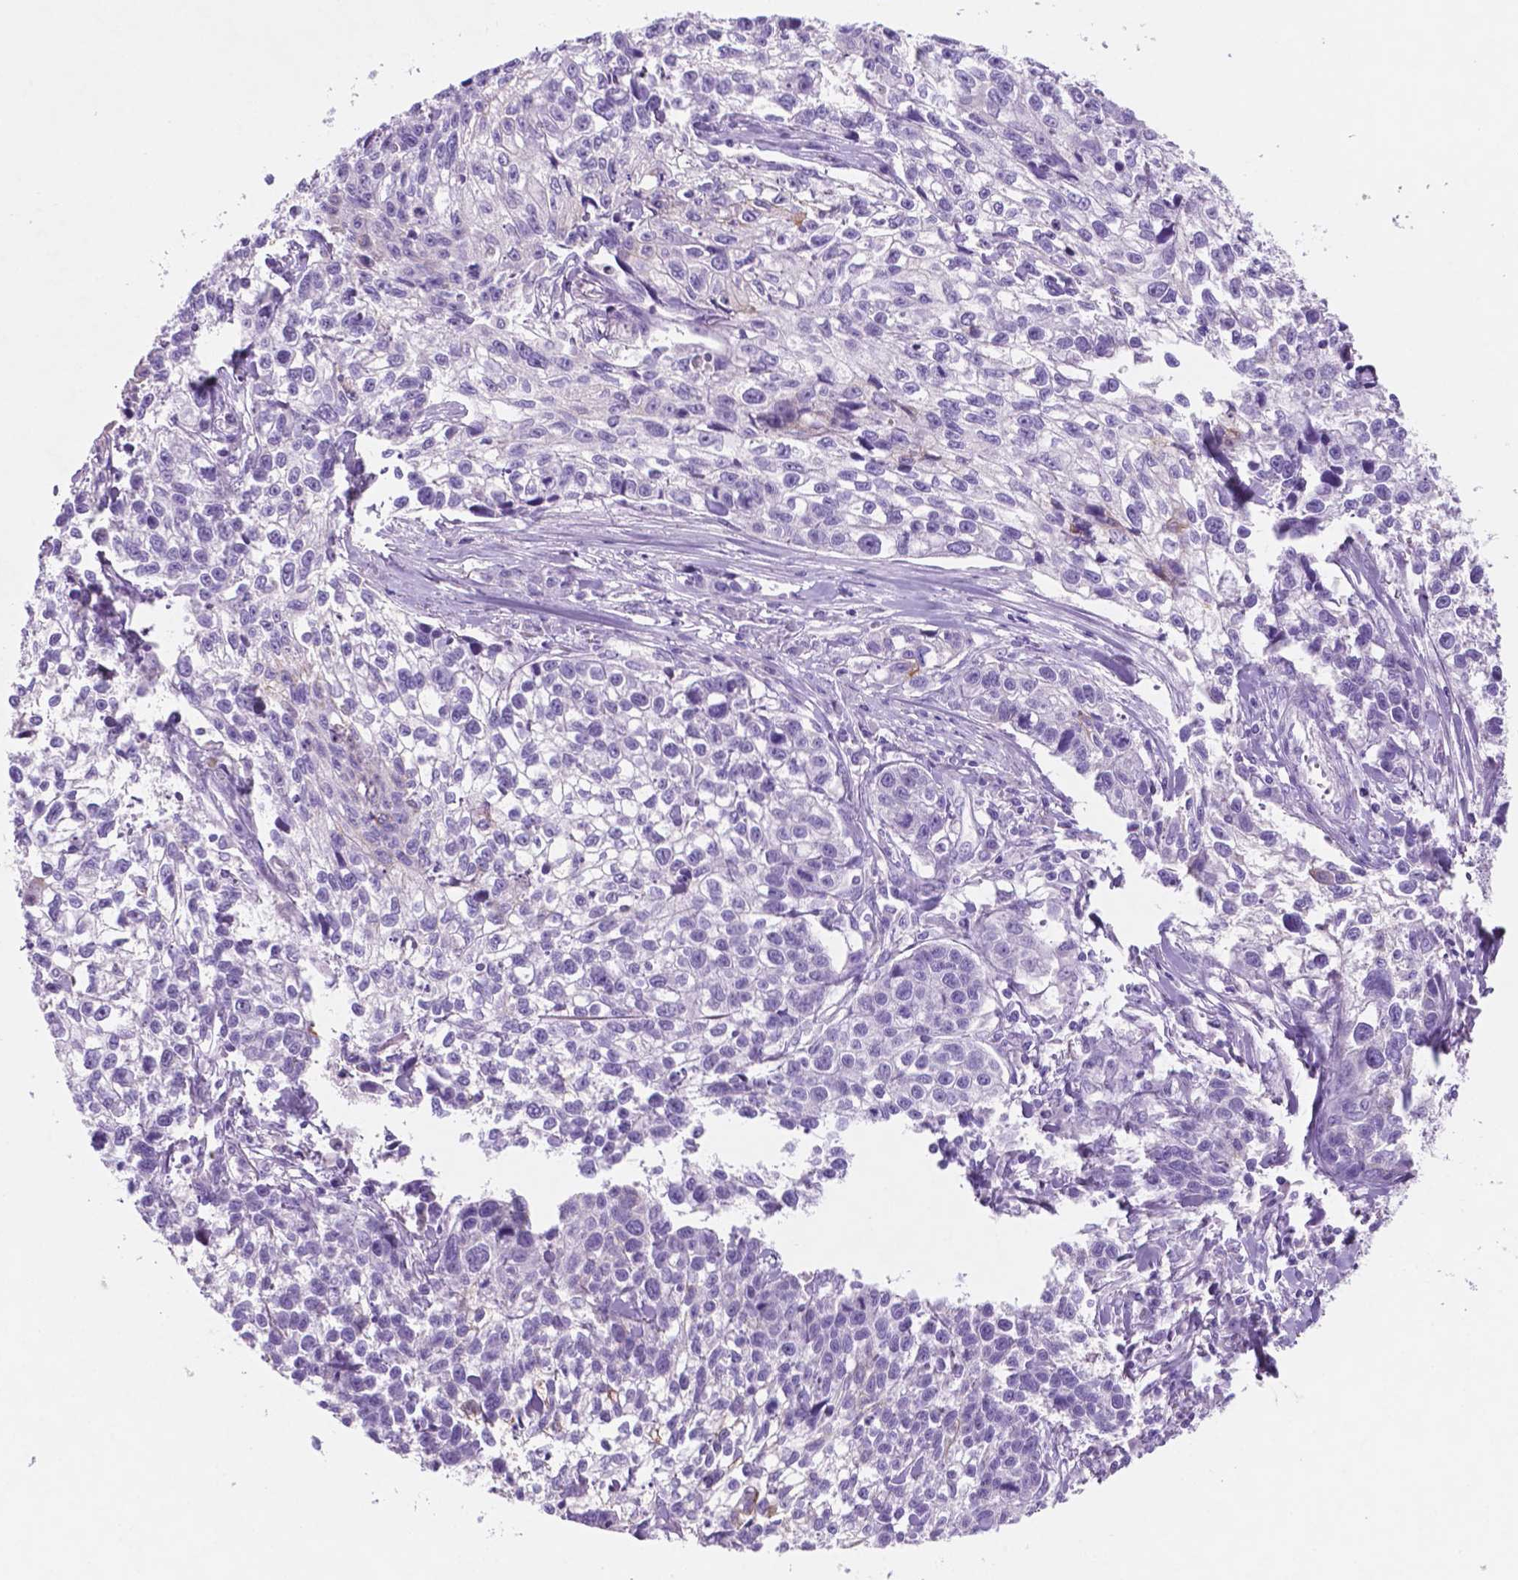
{"staining": {"intensity": "negative", "quantity": "none", "location": "none"}, "tissue": "lung cancer", "cell_type": "Tumor cells", "image_type": "cancer", "snomed": [{"axis": "morphology", "description": "Squamous cell carcinoma, NOS"}, {"axis": "topography", "description": "Lung"}], "caption": "An immunohistochemistry (IHC) photomicrograph of squamous cell carcinoma (lung) is shown. There is no staining in tumor cells of squamous cell carcinoma (lung).", "gene": "POU4F1", "patient": {"sex": "male", "age": 74}}